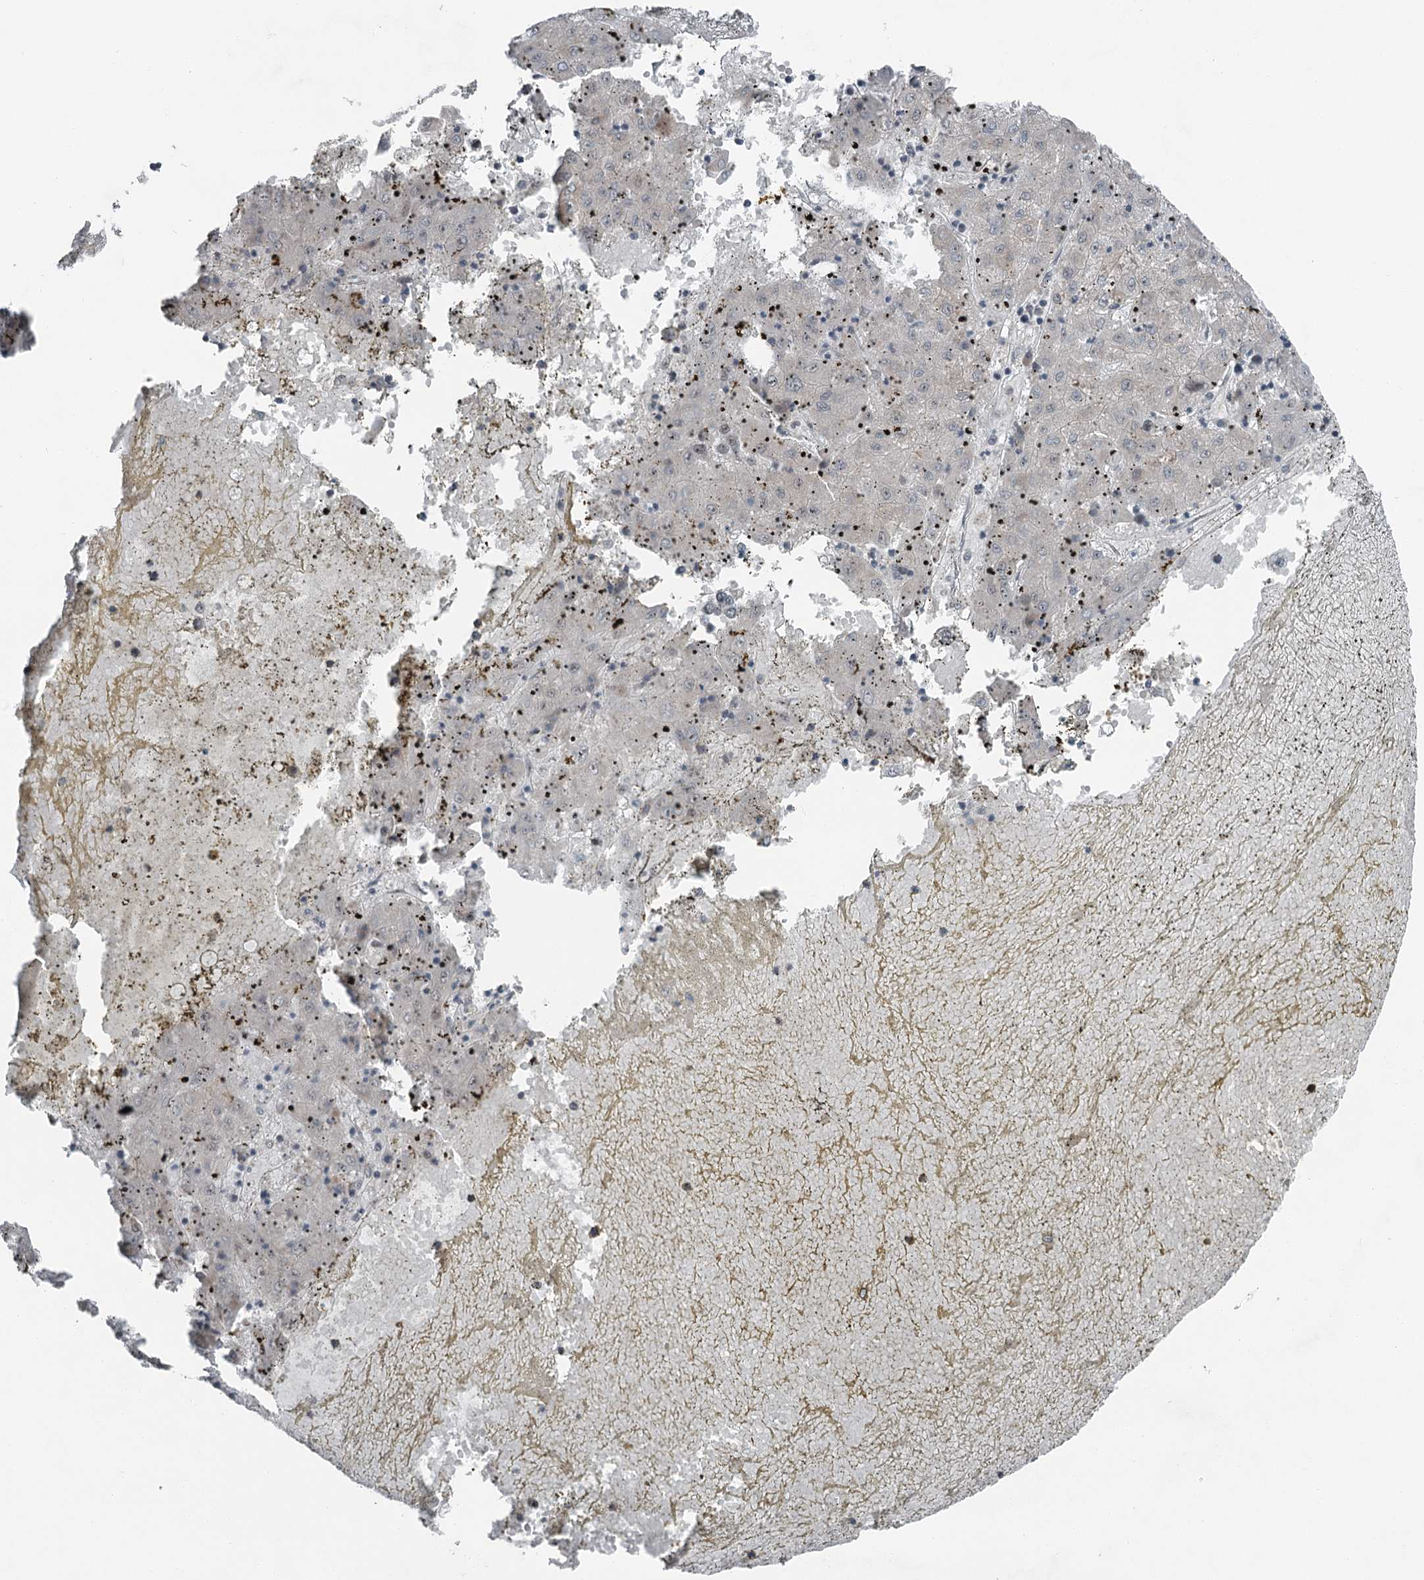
{"staining": {"intensity": "weak", "quantity": "<25%", "location": "cytoplasmic/membranous"}, "tissue": "liver cancer", "cell_type": "Tumor cells", "image_type": "cancer", "snomed": [{"axis": "morphology", "description": "Carcinoma, Hepatocellular, NOS"}, {"axis": "topography", "description": "Liver"}], "caption": "The image displays no staining of tumor cells in hepatocellular carcinoma (liver). (Stains: DAB immunohistochemistry with hematoxylin counter stain, Microscopy: brightfield microscopy at high magnification).", "gene": "EXOSC1", "patient": {"sex": "male", "age": 72}}